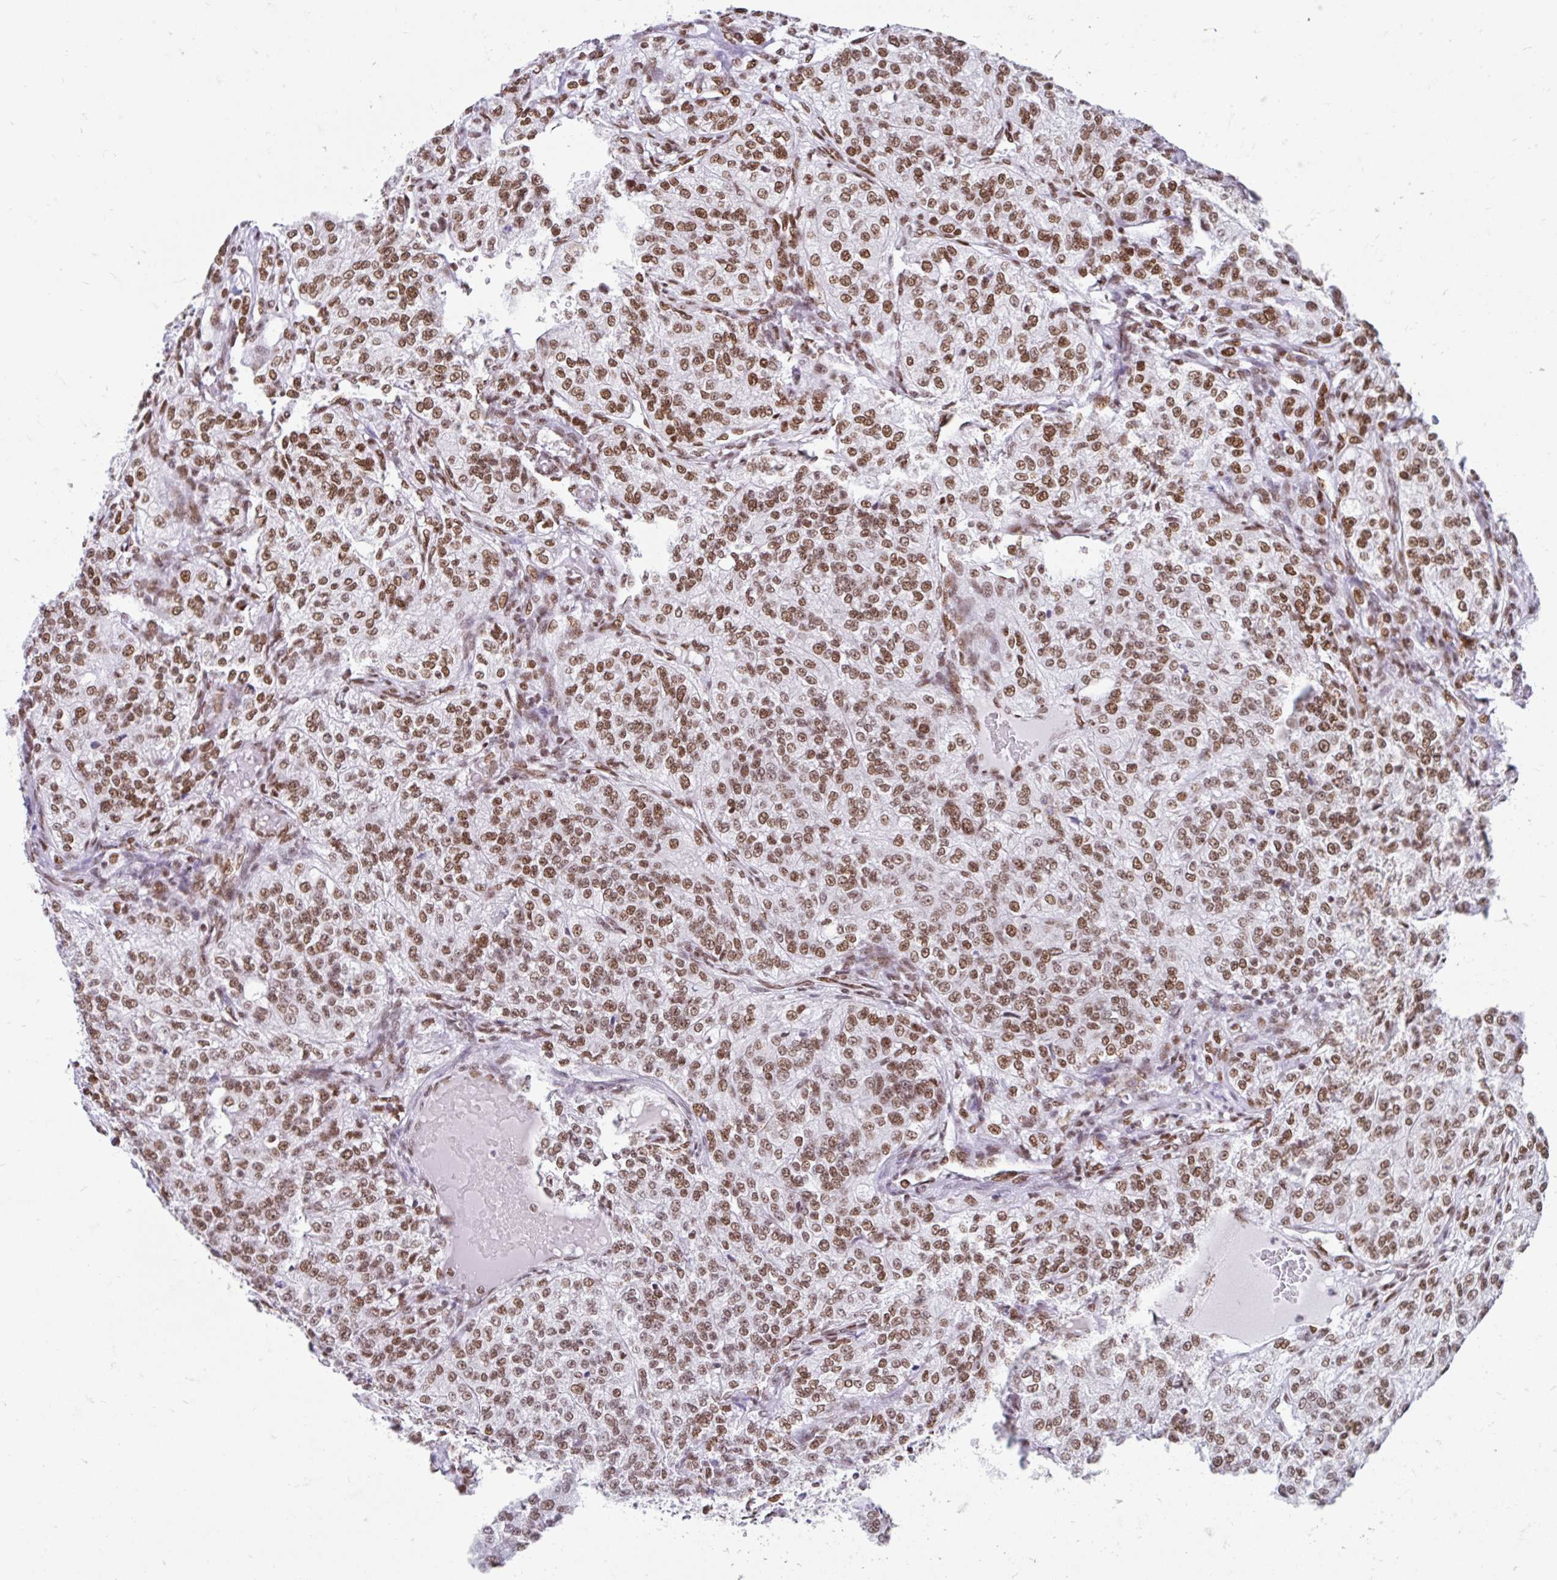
{"staining": {"intensity": "moderate", "quantity": ">75%", "location": "nuclear"}, "tissue": "renal cancer", "cell_type": "Tumor cells", "image_type": "cancer", "snomed": [{"axis": "morphology", "description": "Adenocarcinoma, NOS"}, {"axis": "topography", "description": "Kidney"}], "caption": "DAB immunohistochemical staining of renal cancer (adenocarcinoma) demonstrates moderate nuclear protein positivity in about >75% of tumor cells.", "gene": "KHDRBS1", "patient": {"sex": "female", "age": 63}}